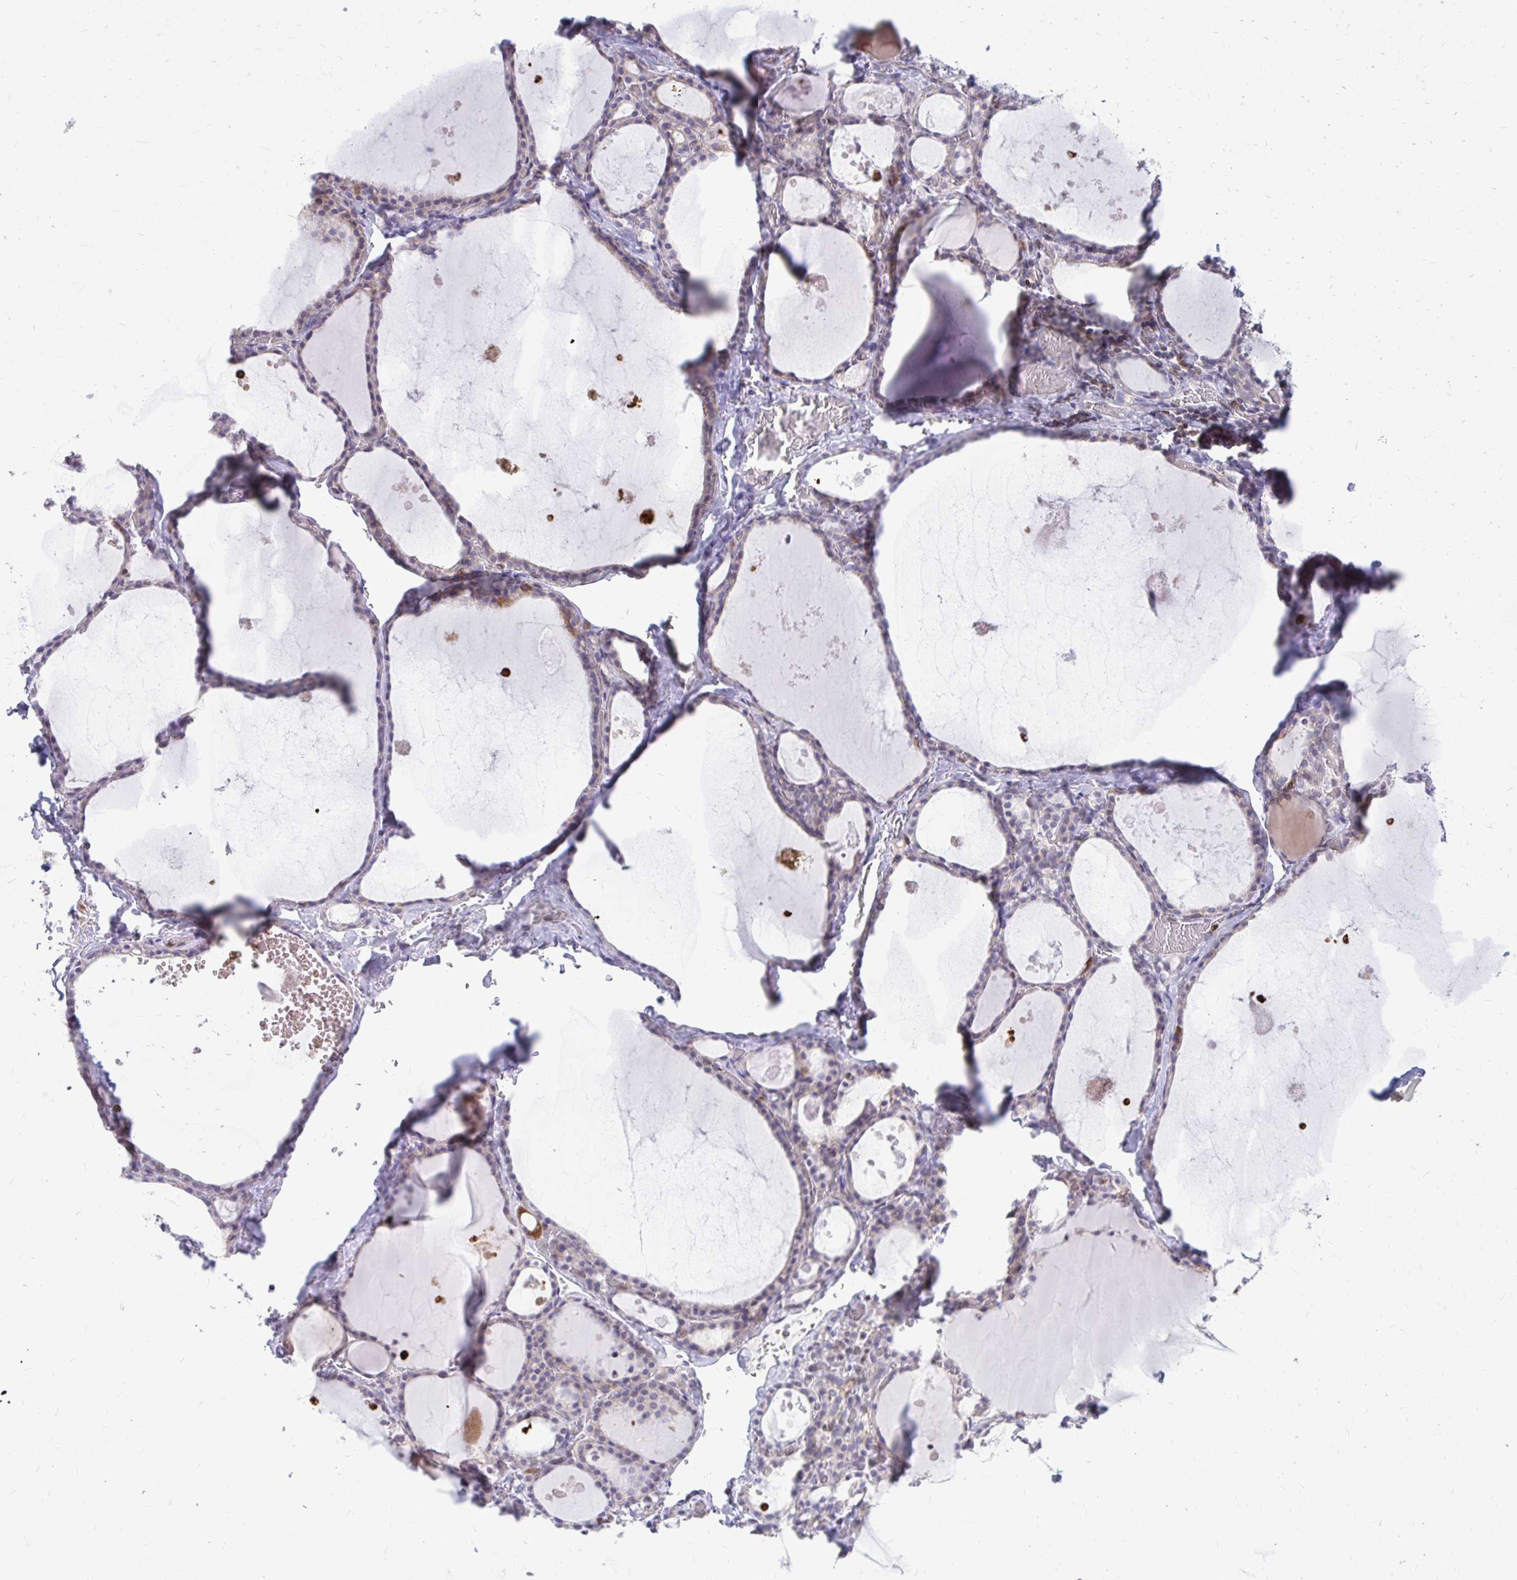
{"staining": {"intensity": "negative", "quantity": "none", "location": "none"}, "tissue": "thyroid gland", "cell_type": "Glandular cells", "image_type": "normal", "snomed": [{"axis": "morphology", "description": "Normal tissue, NOS"}, {"axis": "topography", "description": "Thyroid gland"}], "caption": "Thyroid gland stained for a protein using immunohistochemistry (IHC) shows no staining glandular cells.", "gene": "RPS6KA2", "patient": {"sex": "male", "age": 56}}